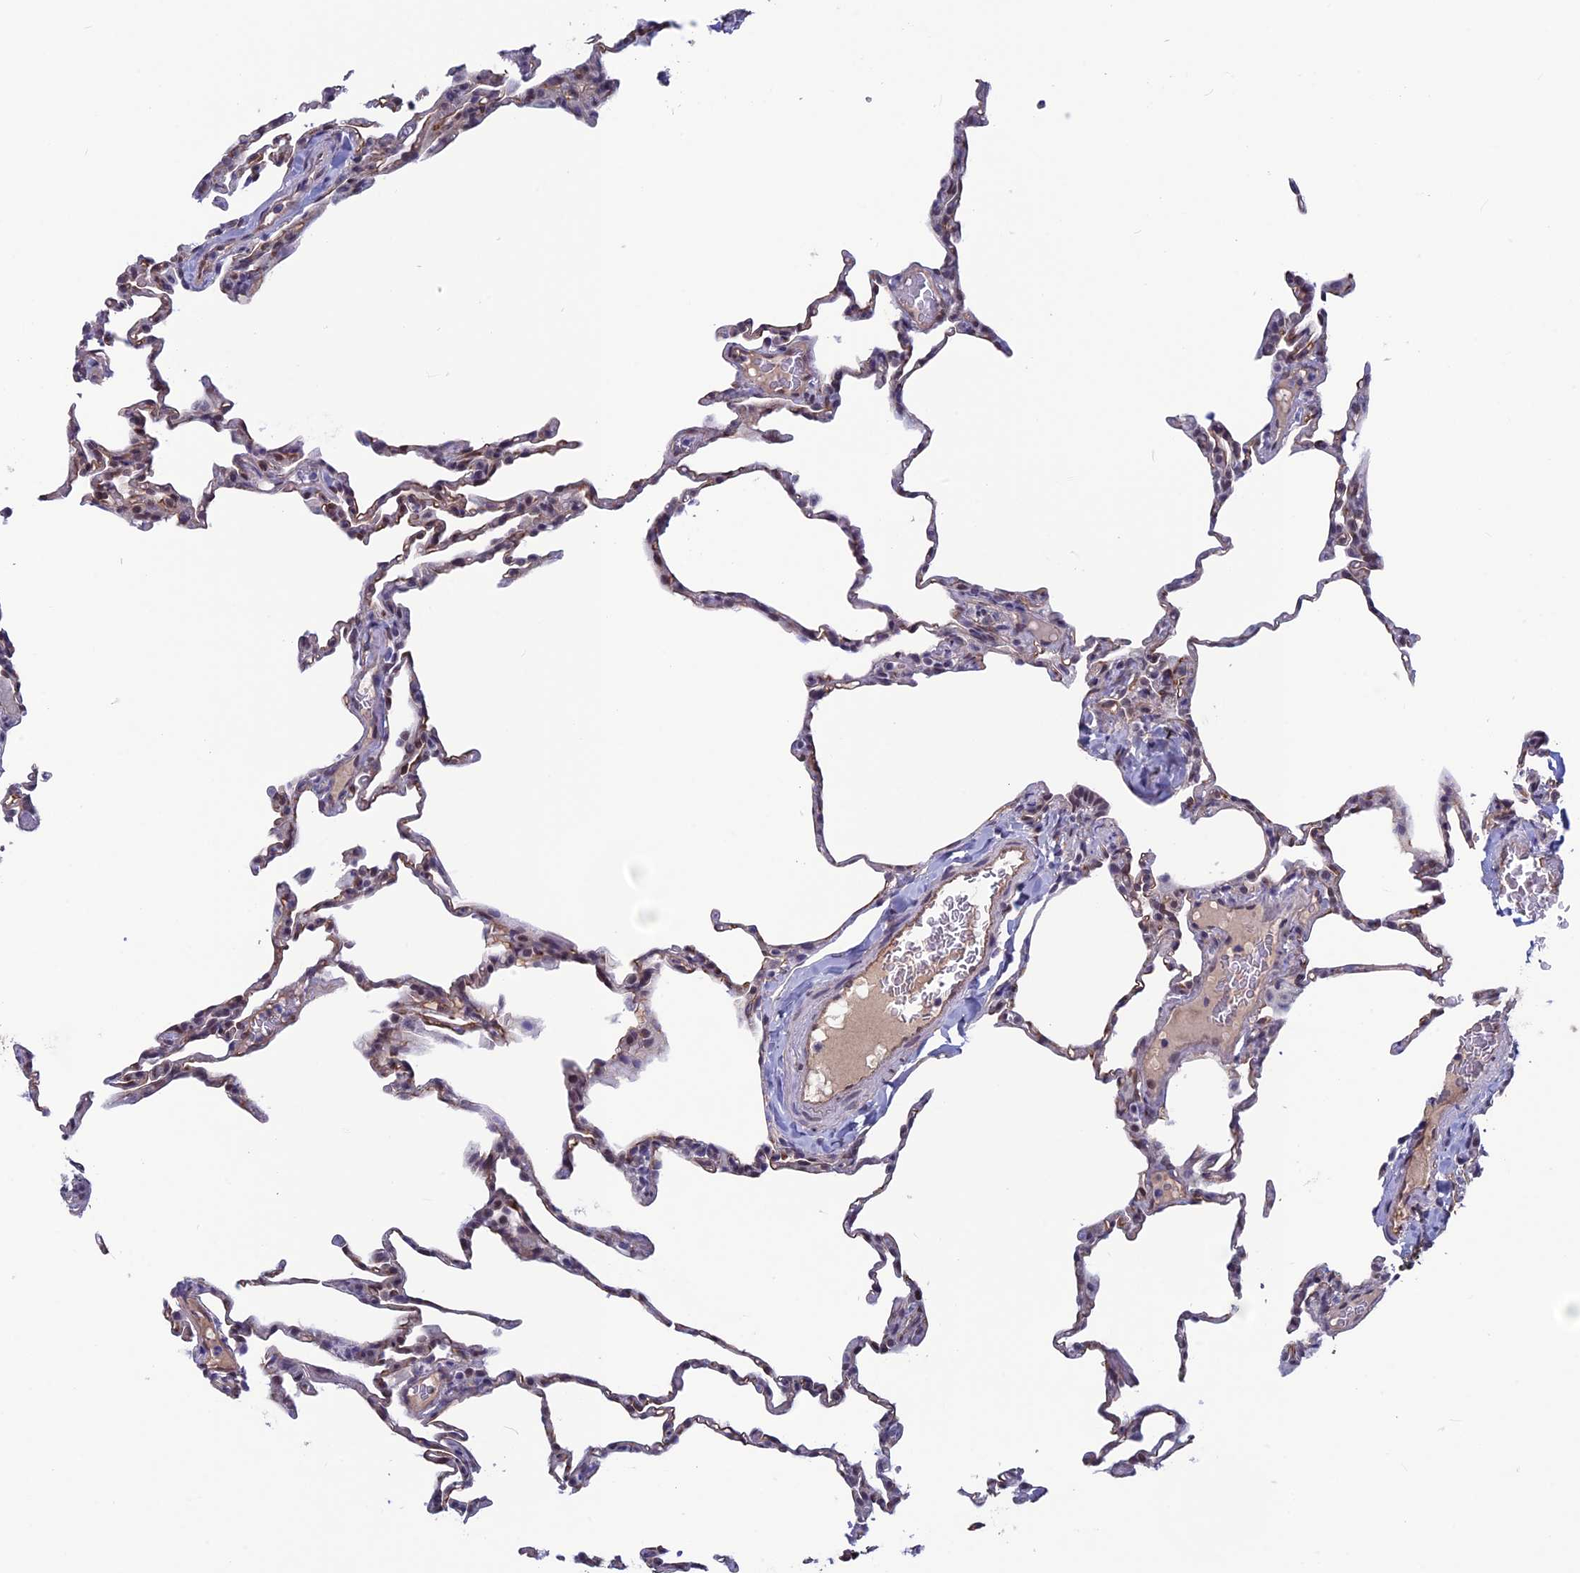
{"staining": {"intensity": "weak", "quantity": "<25%", "location": "nuclear"}, "tissue": "lung", "cell_type": "Alveolar cells", "image_type": "normal", "snomed": [{"axis": "morphology", "description": "Normal tissue, NOS"}, {"axis": "topography", "description": "Lung"}], "caption": "Human lung stained for a protein using IHC shows no positivity in alveolar cells.", "gene": "FKBPL", "patient": {"sex": "male", "age": 20}}